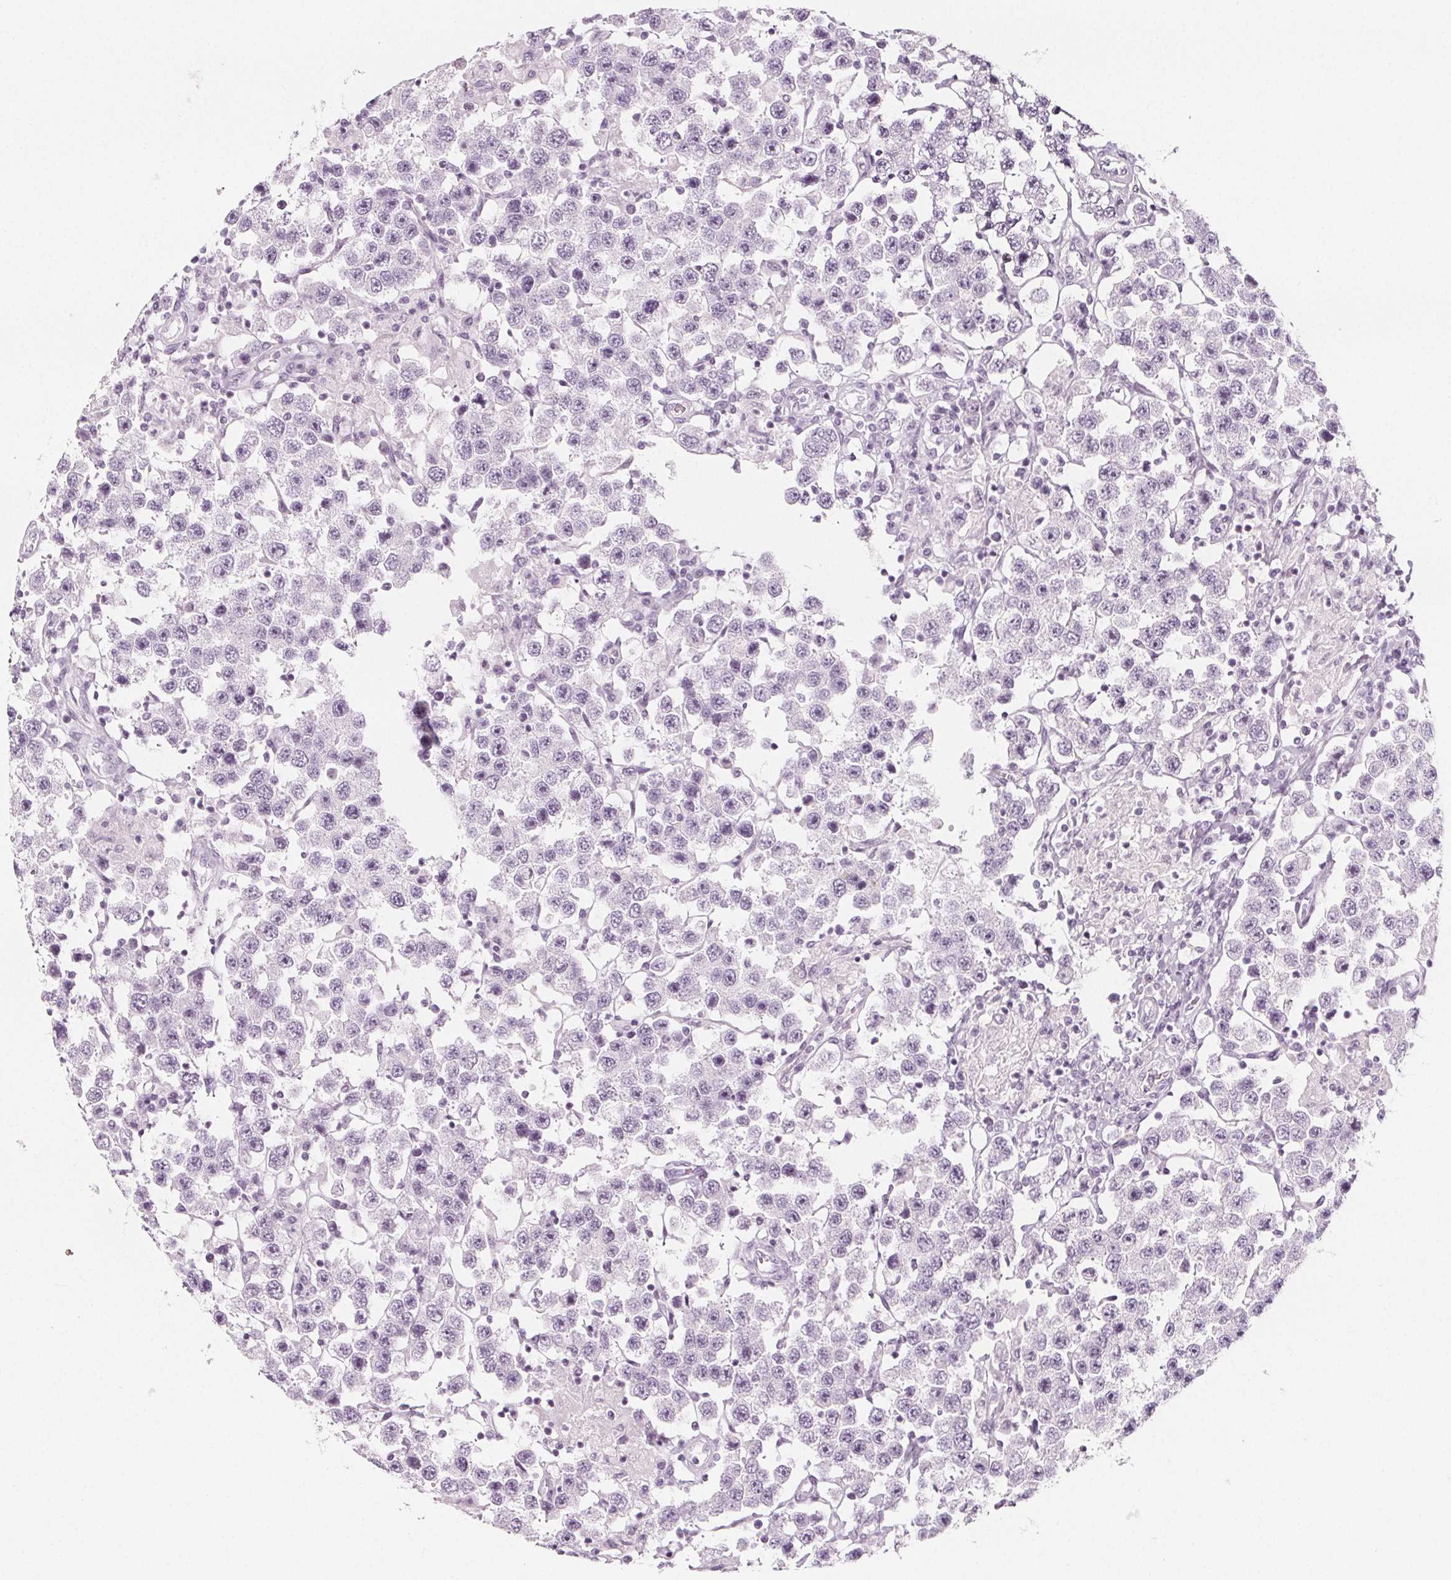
{"staining": {"intensity": "negative", "quantity": "none", "location": "none"}, "tissue": "testis cancer", "cell_type": "Tumor cells", "image_type": "cancer", "snomed": [{"axis": "morphology", "description": "Seminoma, NOS"}, {"axis": "topography", "description": "Testis"}], "caption": "High power microscopy image of an immunohistochemistry photomicrograph of testis seminoma, revealing no significant expression in tumor cells.", "gene": "IL17C", "patient": {"sex": "male", "age": 45}}